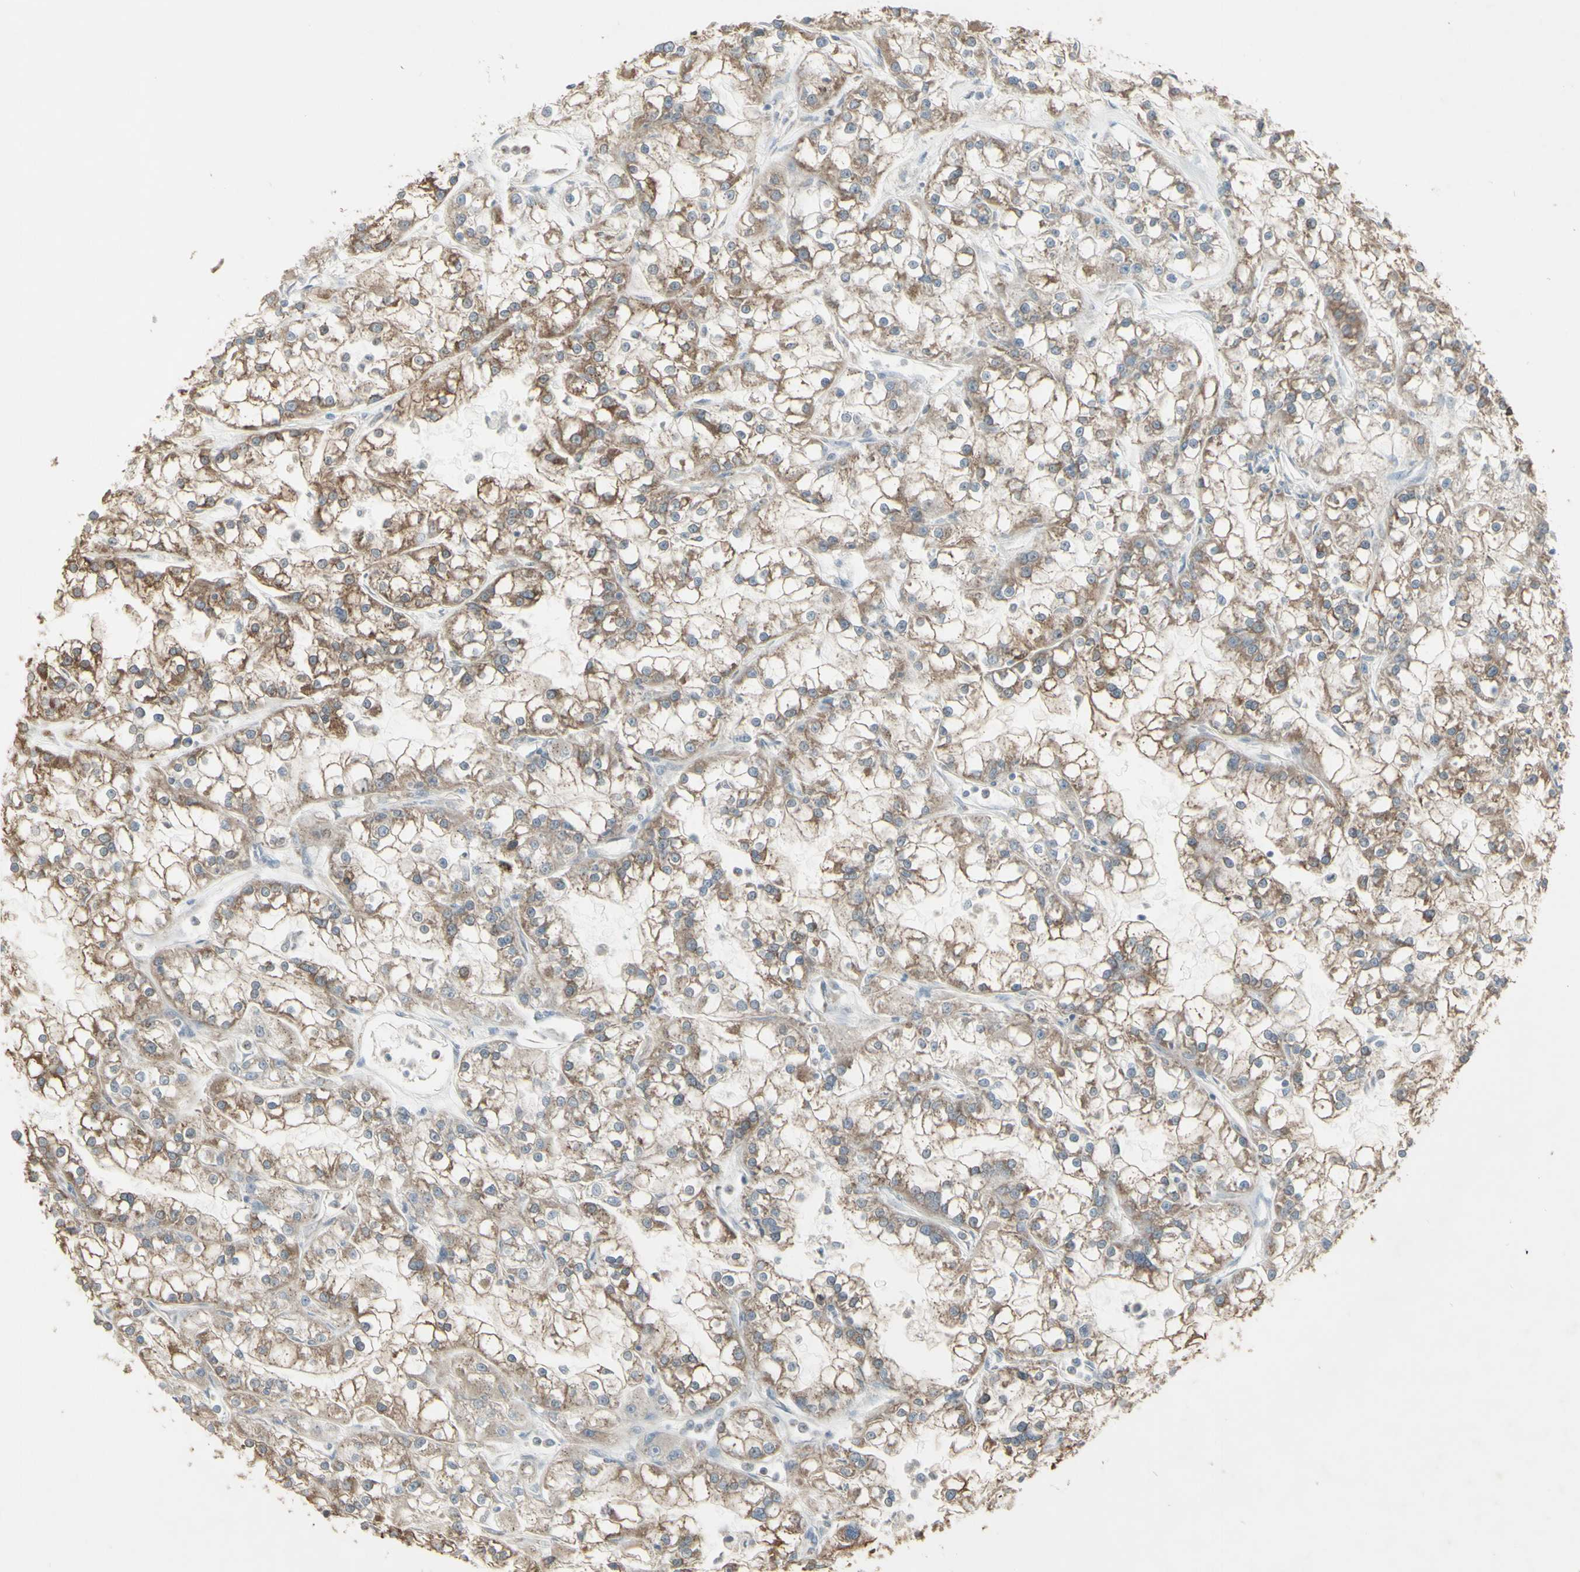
{"staining": {"intensity": "moderate", "quantity": ">75%", "location": "cytoplasmic/membranous"}, "tissue": "renal cancer", "cell_type": "Tumor cells", "image_type": "cancer", "snomed": [{"axis": "morphology", "description": "Adenocarcinoma, NOS"}, {"axis": "topography", "description": "Kidney"}], "caption": "IHC photomicrograph of neoplastic tissue: renal adenocarcinoma stained using immunohistochemistry (IHC) shows medium levels of moderate protein expression localized specifically in the cytoplasmic/membranous of tumor cells, appearing as a cytoplasmic/membranous brown color.", "gene": "FXYD3", "patient": {"sex": "female", "age": 52}}